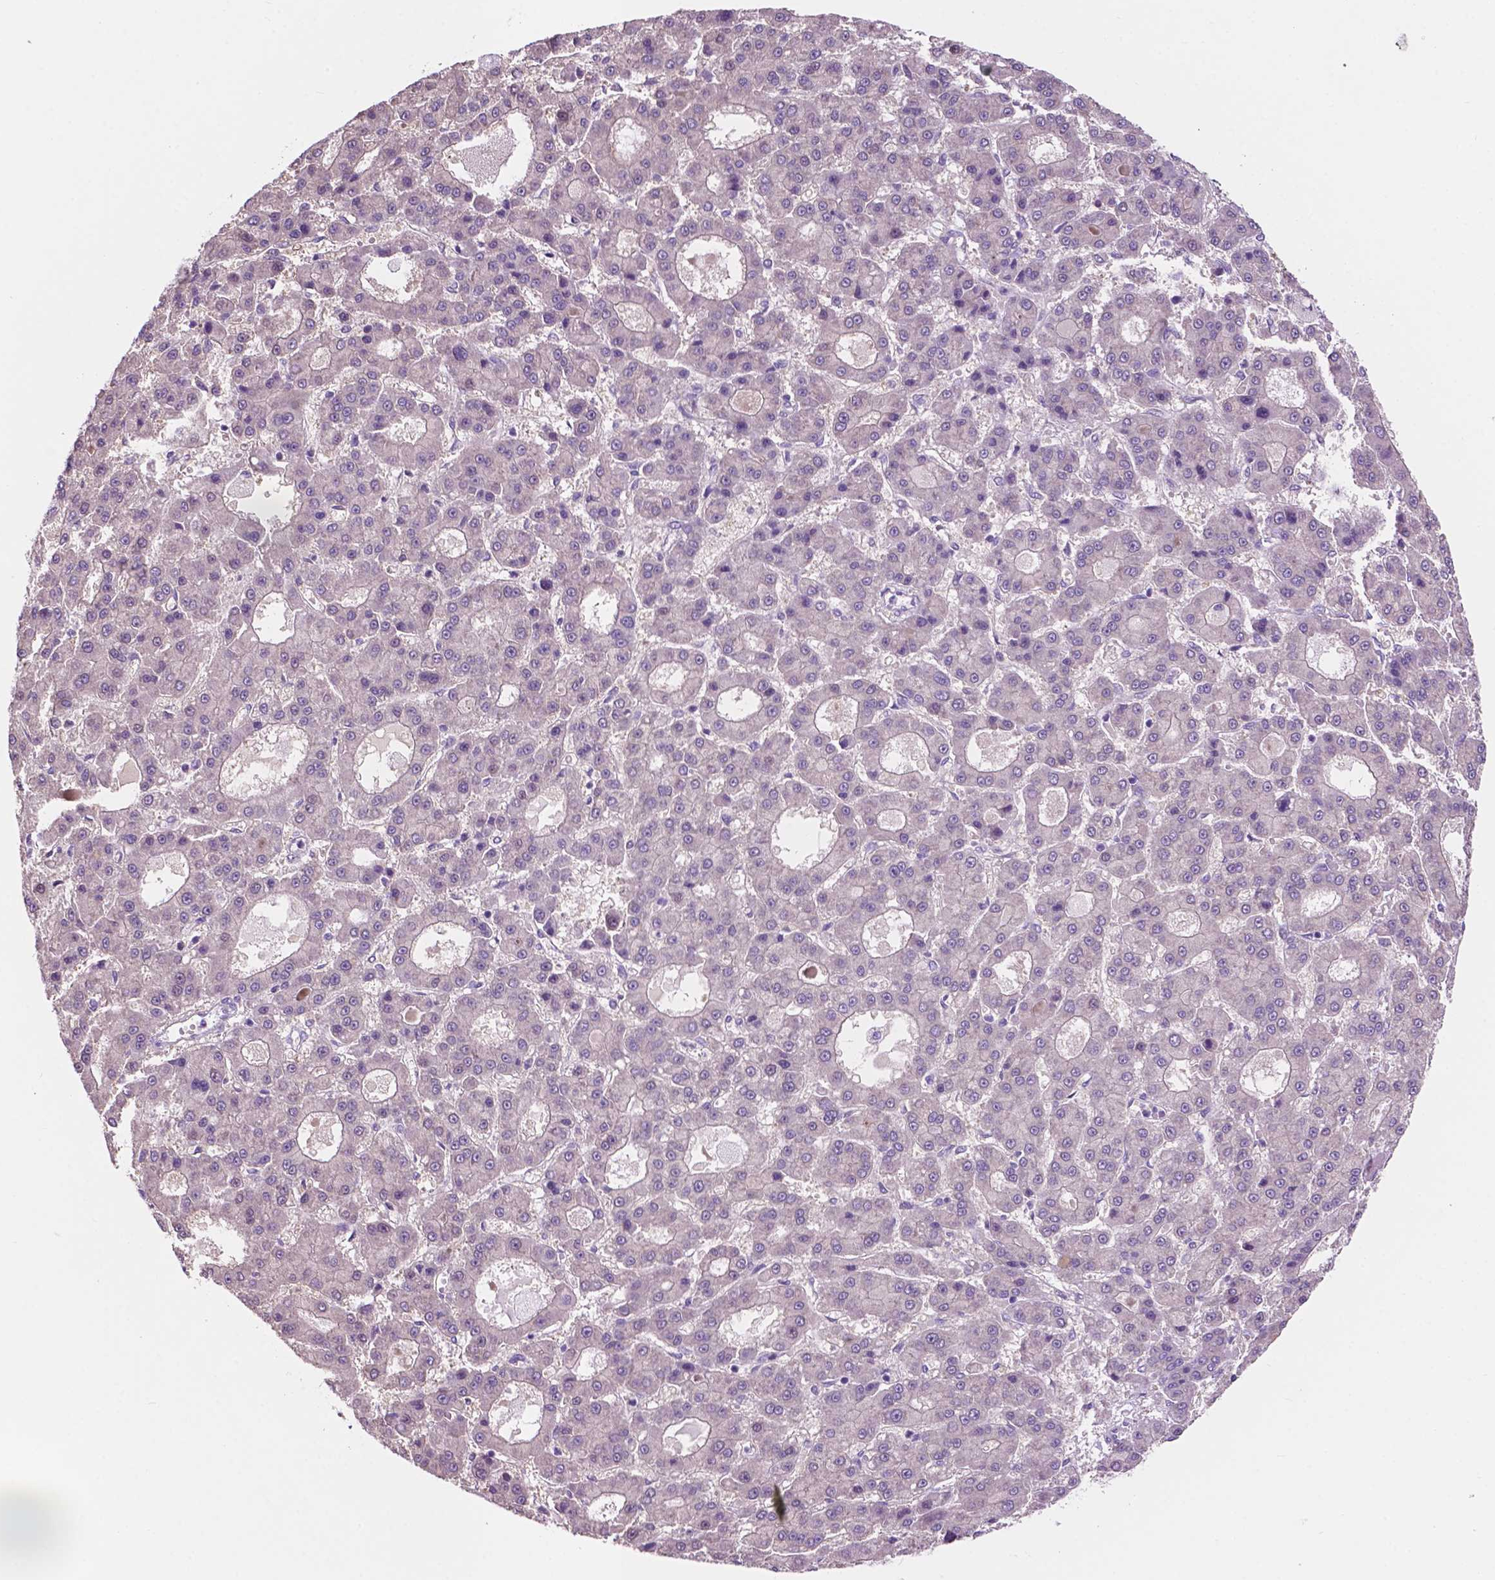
{"staining": {"intensity": "negative", "quantity": "none", "location": "none"}, "tissue": "liver cancer", "cell_type": "Tumor cells", "image_type": "cancer", "snomed": [{"axis": "morphology", "description": "Carcinoma, Hepatocellular, NOS"}, {"axis": "topography", "description": "Liver"}], "caption": "Immunohistochemistry (IHC) micrograph of human liver cancer (hepatocellular carcinoma) stained for a protein (brown), which displays no positivity in tumor cells.", "gene": "ACY3", "patient": {"sex": "male", "age": 70}}